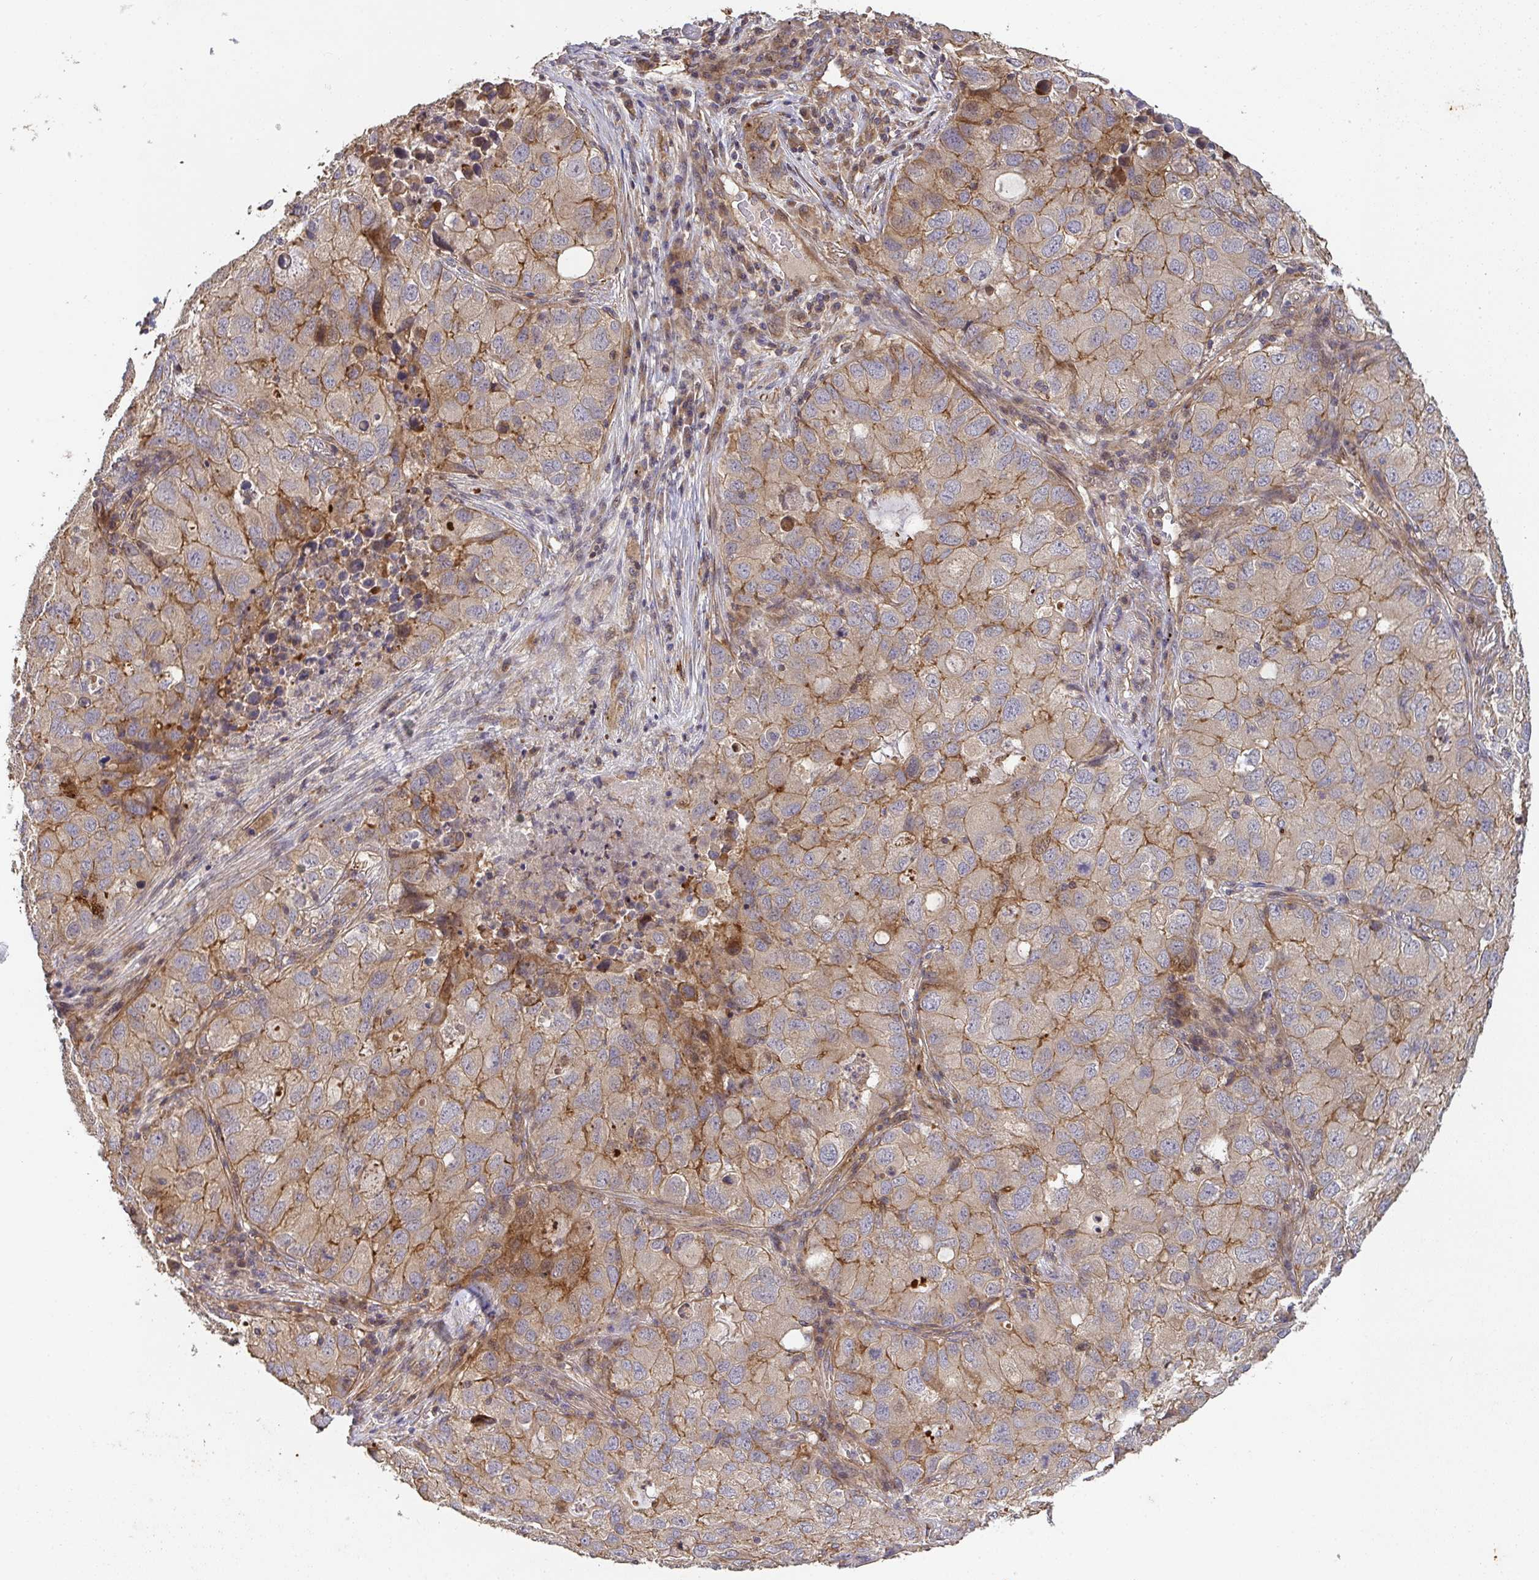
{"staining": {"intensity": "moderate", "quantity": ">75%", "location": "cytoplasmic/membranous"}, "tissue": "lung cancer", "cell_type": "Tumor cells", "image_type": "cancer", "snomed": [{"axis": "morphology", "description": "Normal morphology"}, {"axis": "morphology", "description": "Adenocarcinoma, NOS"}, {"axis": "topography", "description": "Lymph node"}, {"axis": "topography", "description": "Lung"}], "caption": "Lung cancer stained for a protein (brown) exhibits moderate cytoplasmic/membranous positive positivity in approximately >75% of tumor cells.", "gene": "TNMD", "patient": {"sex": "female", "age": 51}}